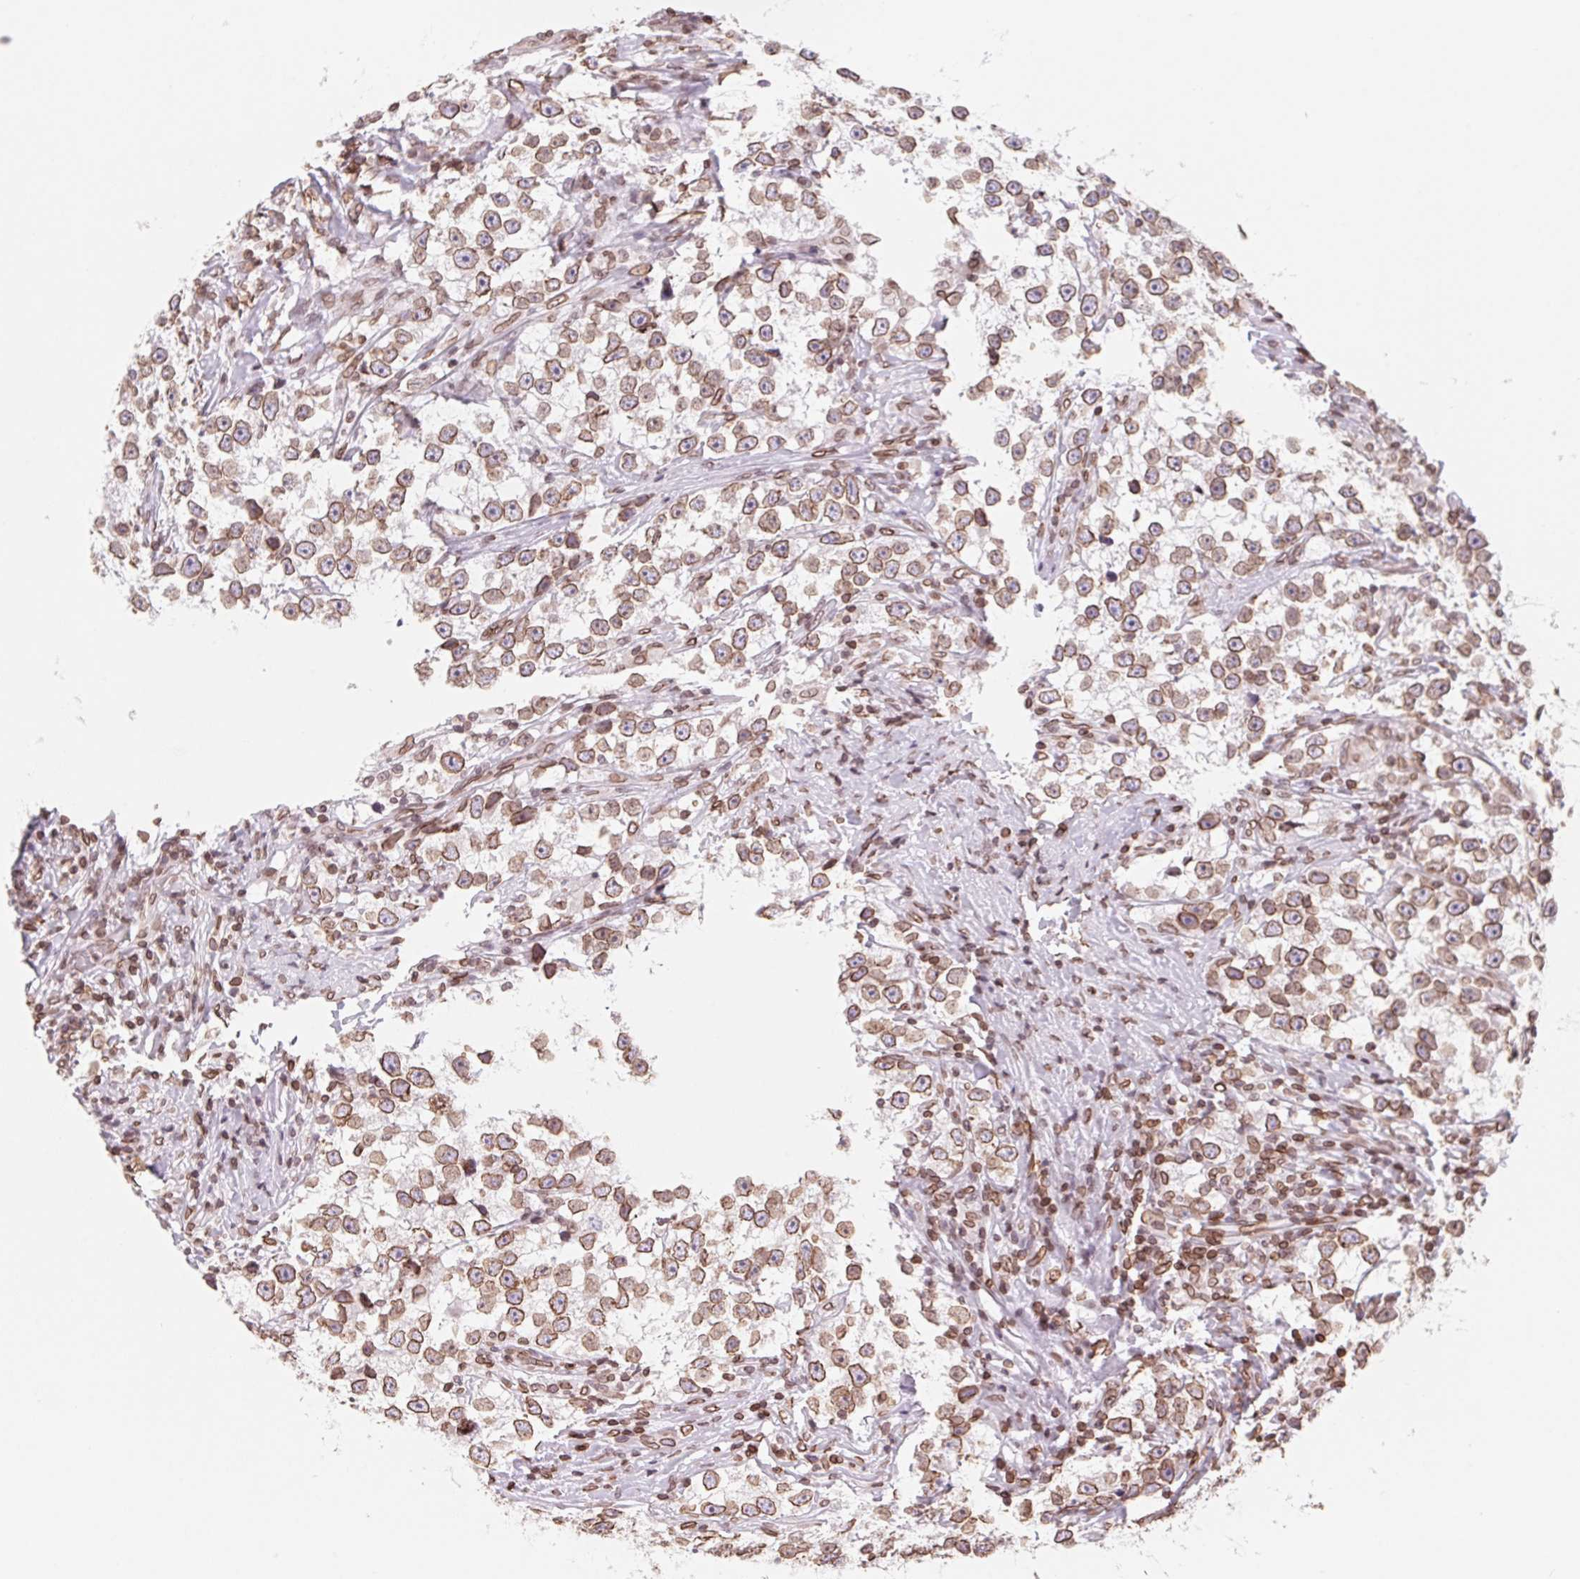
{"staining": {"intensity": "moderate", "quantity": ">75%", "location": "cytoplasmic/membranous,nuclear"}, "tissue": "testis cancer", "cell_type": "Tumor cells", "image_type": "cancer", "snomed": [{"axis": "morphology", "description": "Seminoma, NOS"}, {"axis": "topography", "description": "Testis"}], "caption": "Immunohistochemistry (IHC) of seminoma (testis) reveals medium levels of moderate cytoplasmic/membranous and nuclear positivity in about >75% of tumor cells. (Stains: DAB in brown, nuclei in blue, Microscopy: brightfield microscopy at high magnification).", "gene": "LMNB2", "patient": {"sex": "male", "age": 46}}